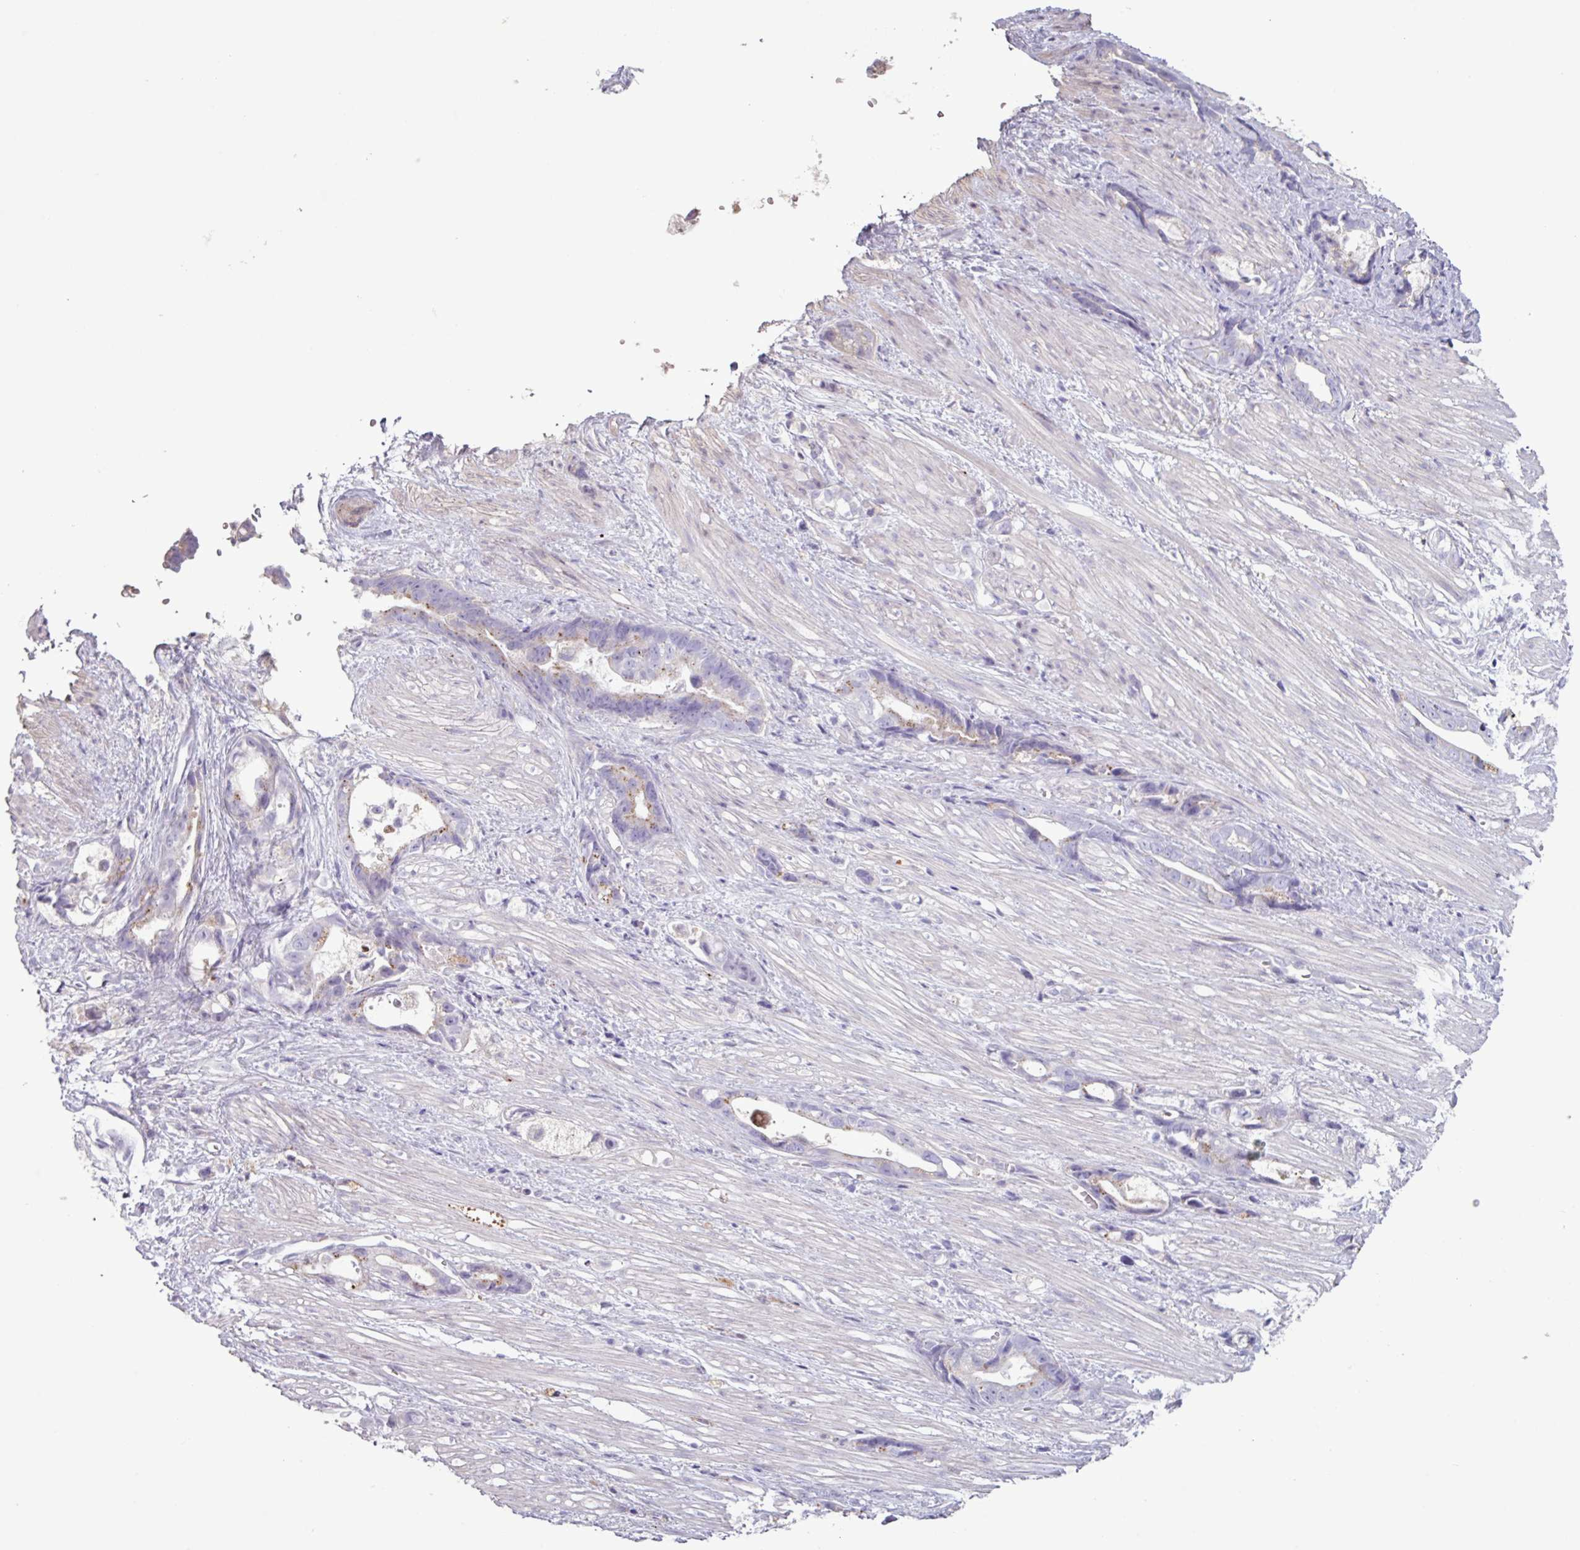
{"staining": {"intensity": "weak", "quantity": "25%-75%", "location": "cytoplasmic/membranous"}, "tissue": "stomach cancer", "cell_type": "Tumor cells", "image_type": "cancer", "snomed": [{"axis": "morphology", "description": "Adenocarcinoma, NOS"}, {"axis": "topography", "description": "Stomach"}], "caption": "Stomach cancer (adenocarcinoma) stained with a brown dye exhibits weak cytoplasmic/membranous positive staining in about 25%-75% of tumor cells.", "gene": "C4B", "patient": {"sex": "male", "age": 55}}